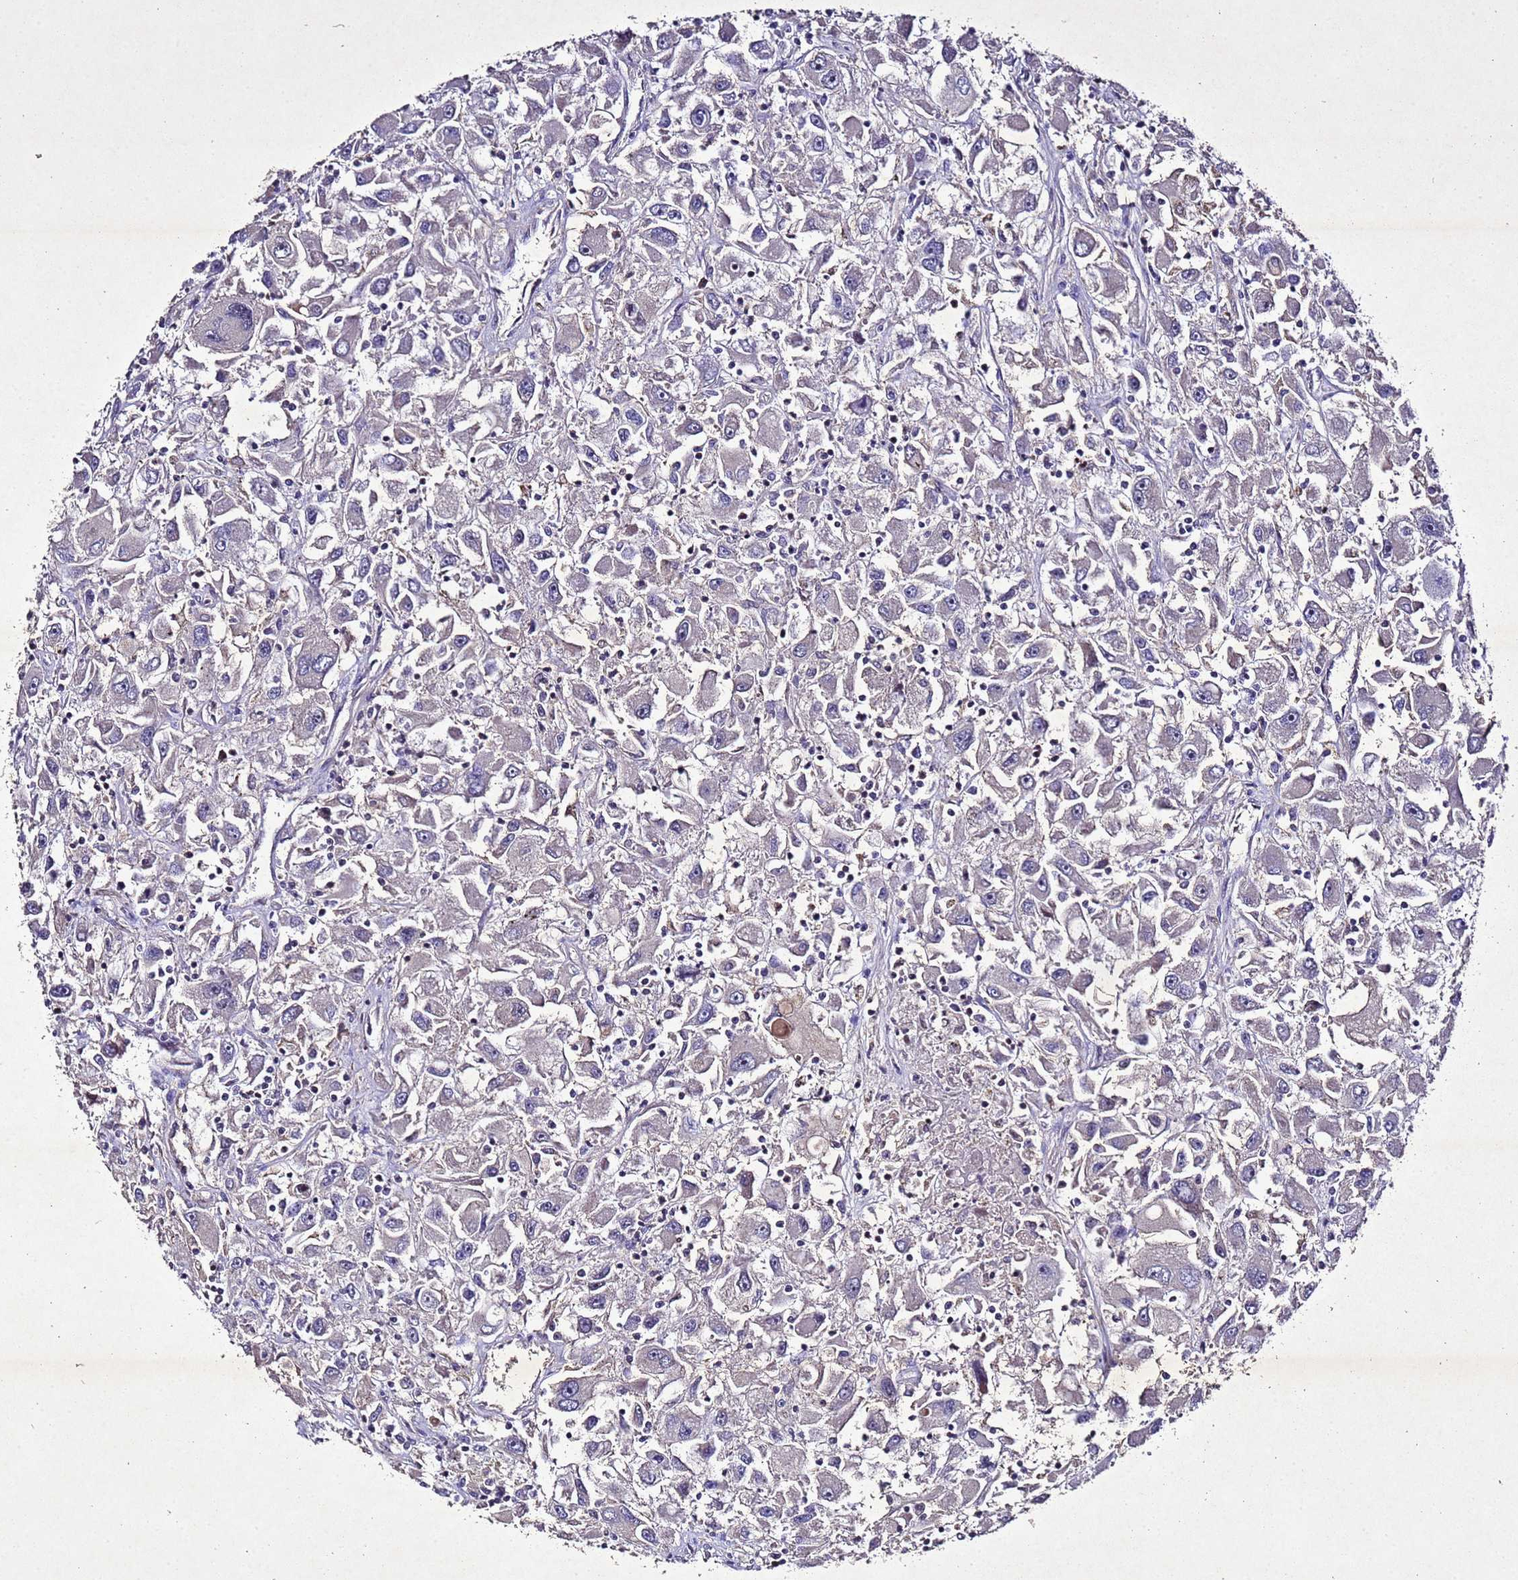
{"staining": {"intensity": "negative", "quantity": "none", "location": "none"}, "tissue": "renal cancer", "cell_type": "Tumor cells", "image_type": "cancer", "snomed": [{"axis": "morphology", "description": "Adenocarcinoma, NOS"}, {"axis": "topography", "description": "Kidney"}], "caption": "The immunohistochemistry (IHC) histopathology image has no significant expression in tumor cells of renal adenocarcinoma tissue.", "gene": "SV2B", "patient": {"sex": "female", "age": 52}}